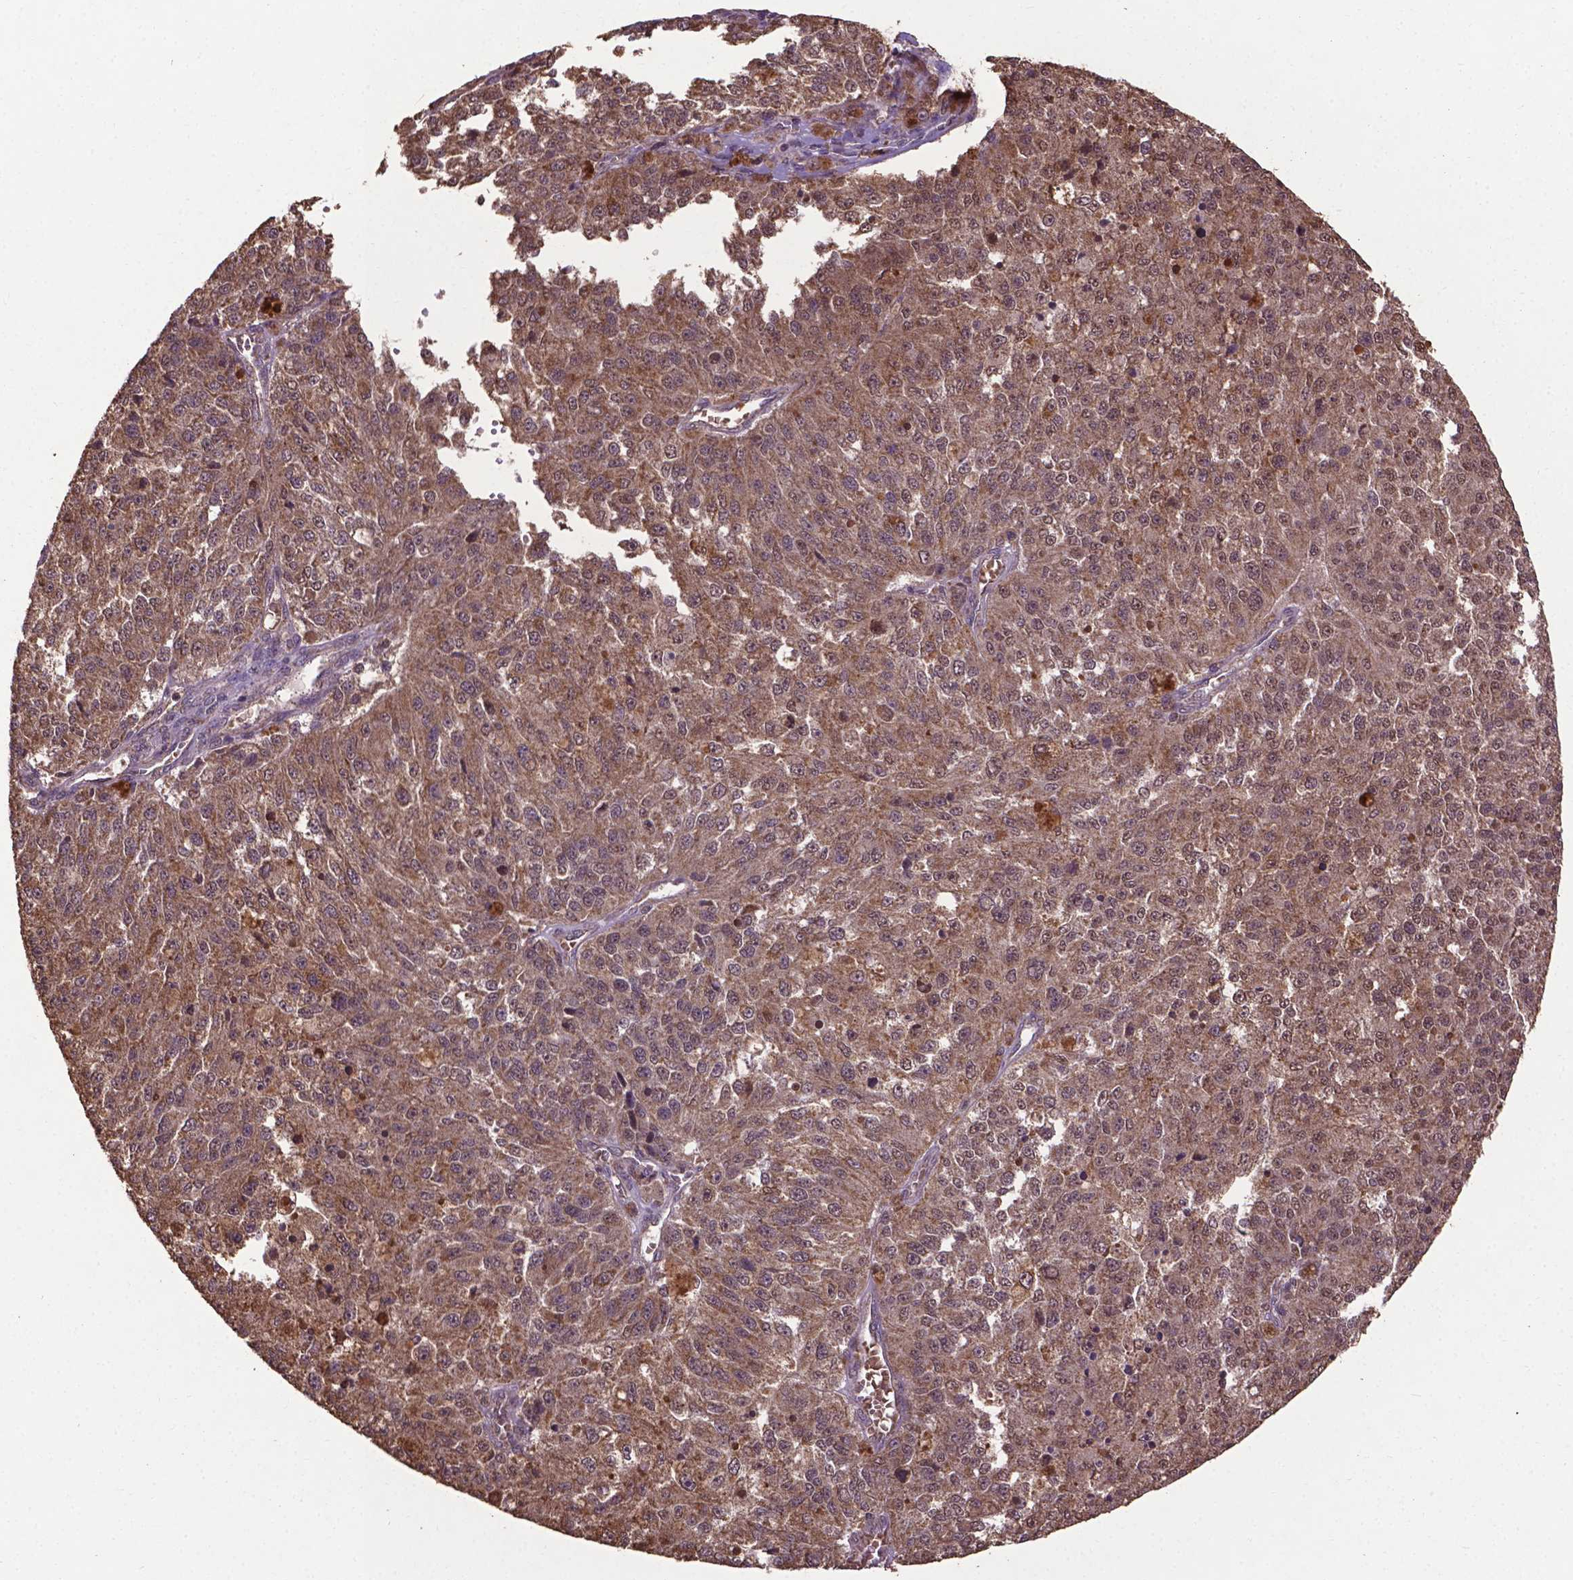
{"staining": {"intensity": "moderate", "quantity": ">75%", "location": "cytoplasmic/membranous,nuclear"}, "tissue": "melanoma", "cell_type": "Tumor cells", "image_type": "cancer", "snomed": [{"axis": "morphology", "description": "Malignant melanoma, Metastatic site"}, {"axis": "topography", "description": "Lymph node"}], "caption": "Malignant melanoma (metastatic site) stained with a protein marker exhibits moderate staining in tumor cells.", "gene": "DCAF1", "patient": {"sex": "female", "age": 64}}